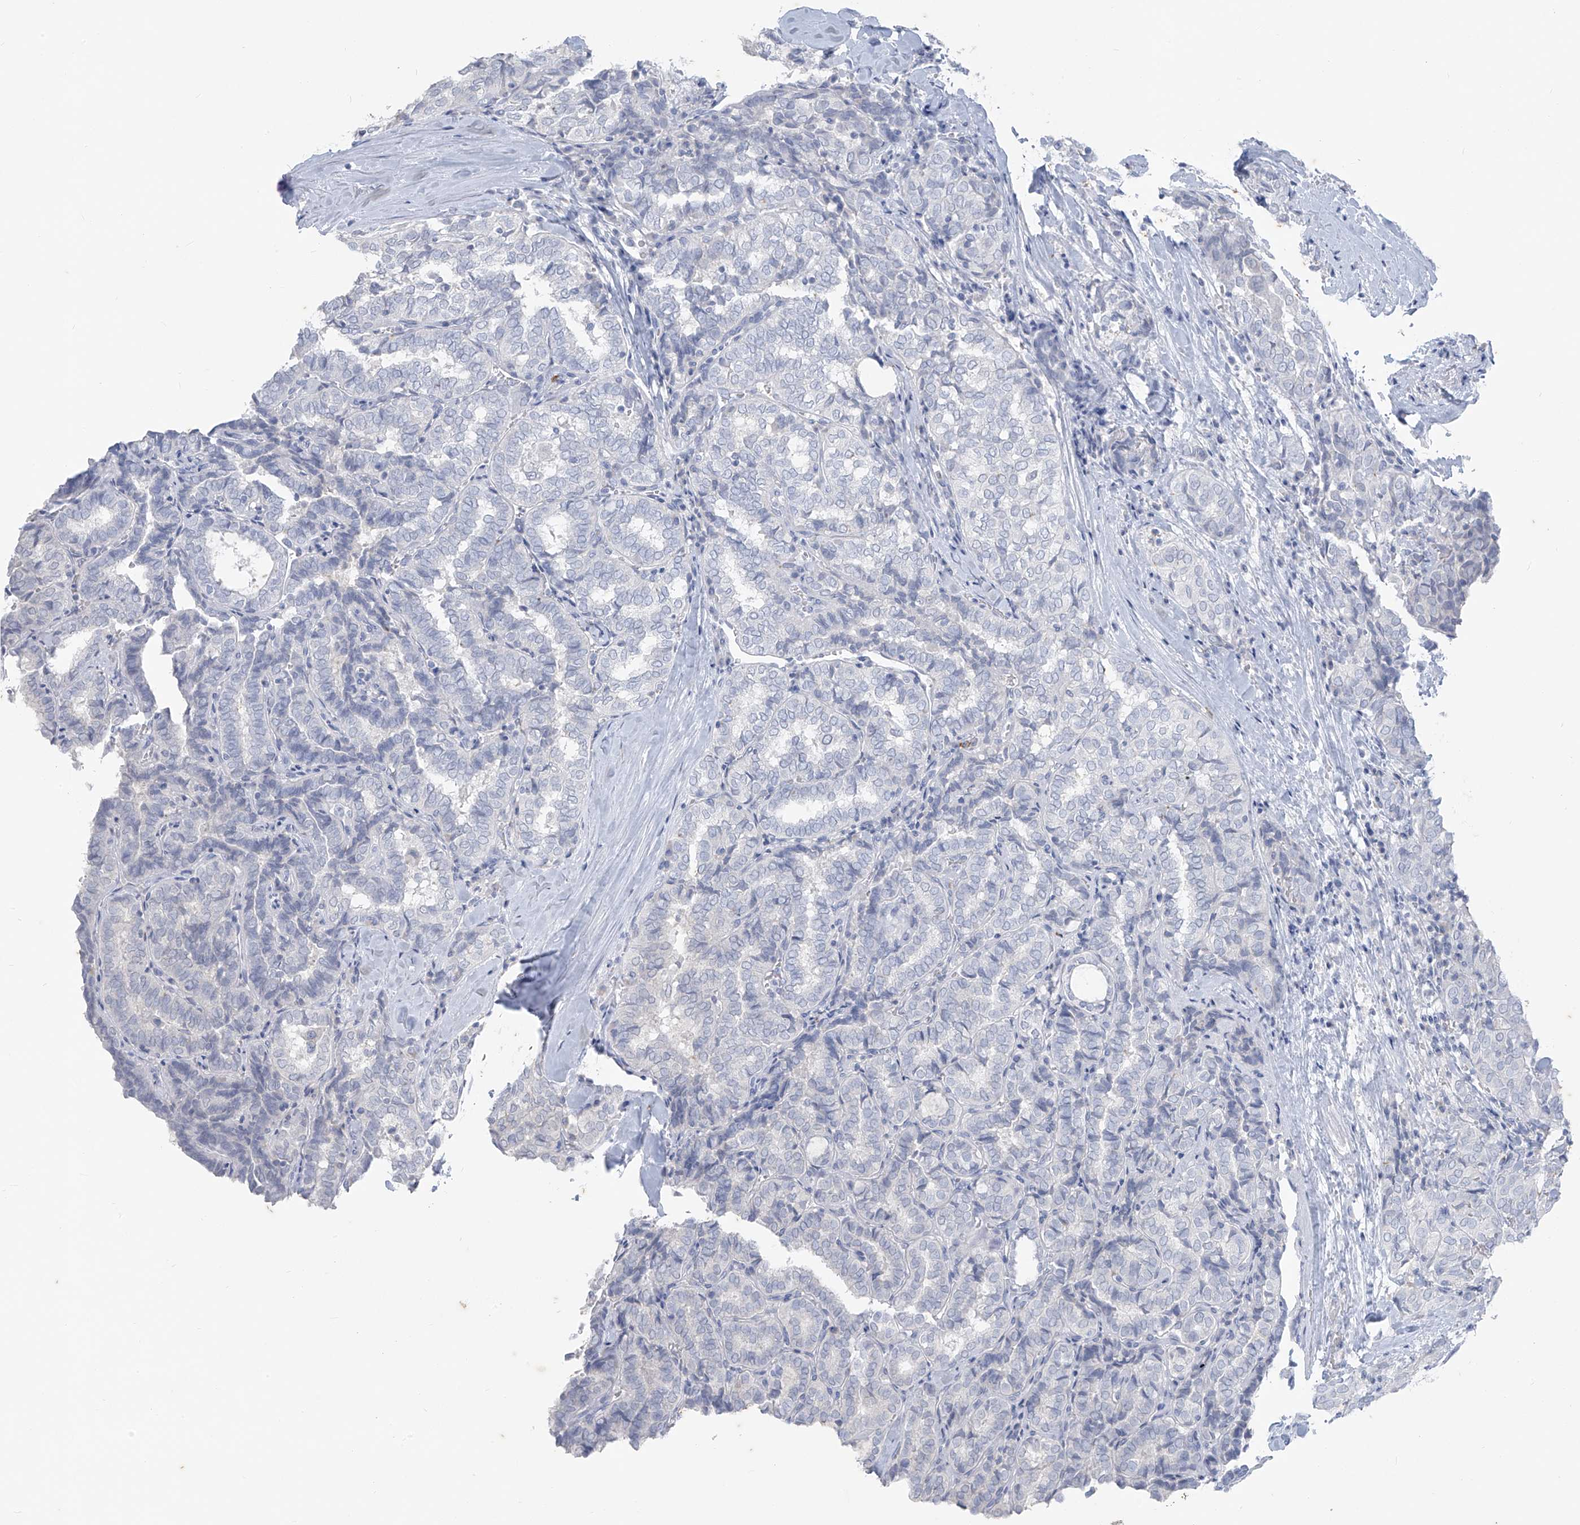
{"staining": {"intensity": "negative", "quantity": "none", "location": "none"}, "tissue": "thyroid cancer", "cell_type": "Tumor cells", "image_type": "cancer", "snomed": [{"axis": "morphology", "description": "Normal tissue, NOS"}, {"axis": "morphology", "description": "Papillary adenocarcinoma, NOS"}, {"axis": "topography", "description": "Thyroid gland"}], "caption": "This micrograph is of papillary adenocarcinoma (thyroid) stained with IHC to label a protein in brown with the nuclei are counter-stained blue. There is no staining in tumor cells. (DAB (3,3'-diaminobenzidine) immunohistochemistry with hematoxylin counter stain).", "gene": "CX3CR1", "patient": {"sex": "female", "age": 30}}